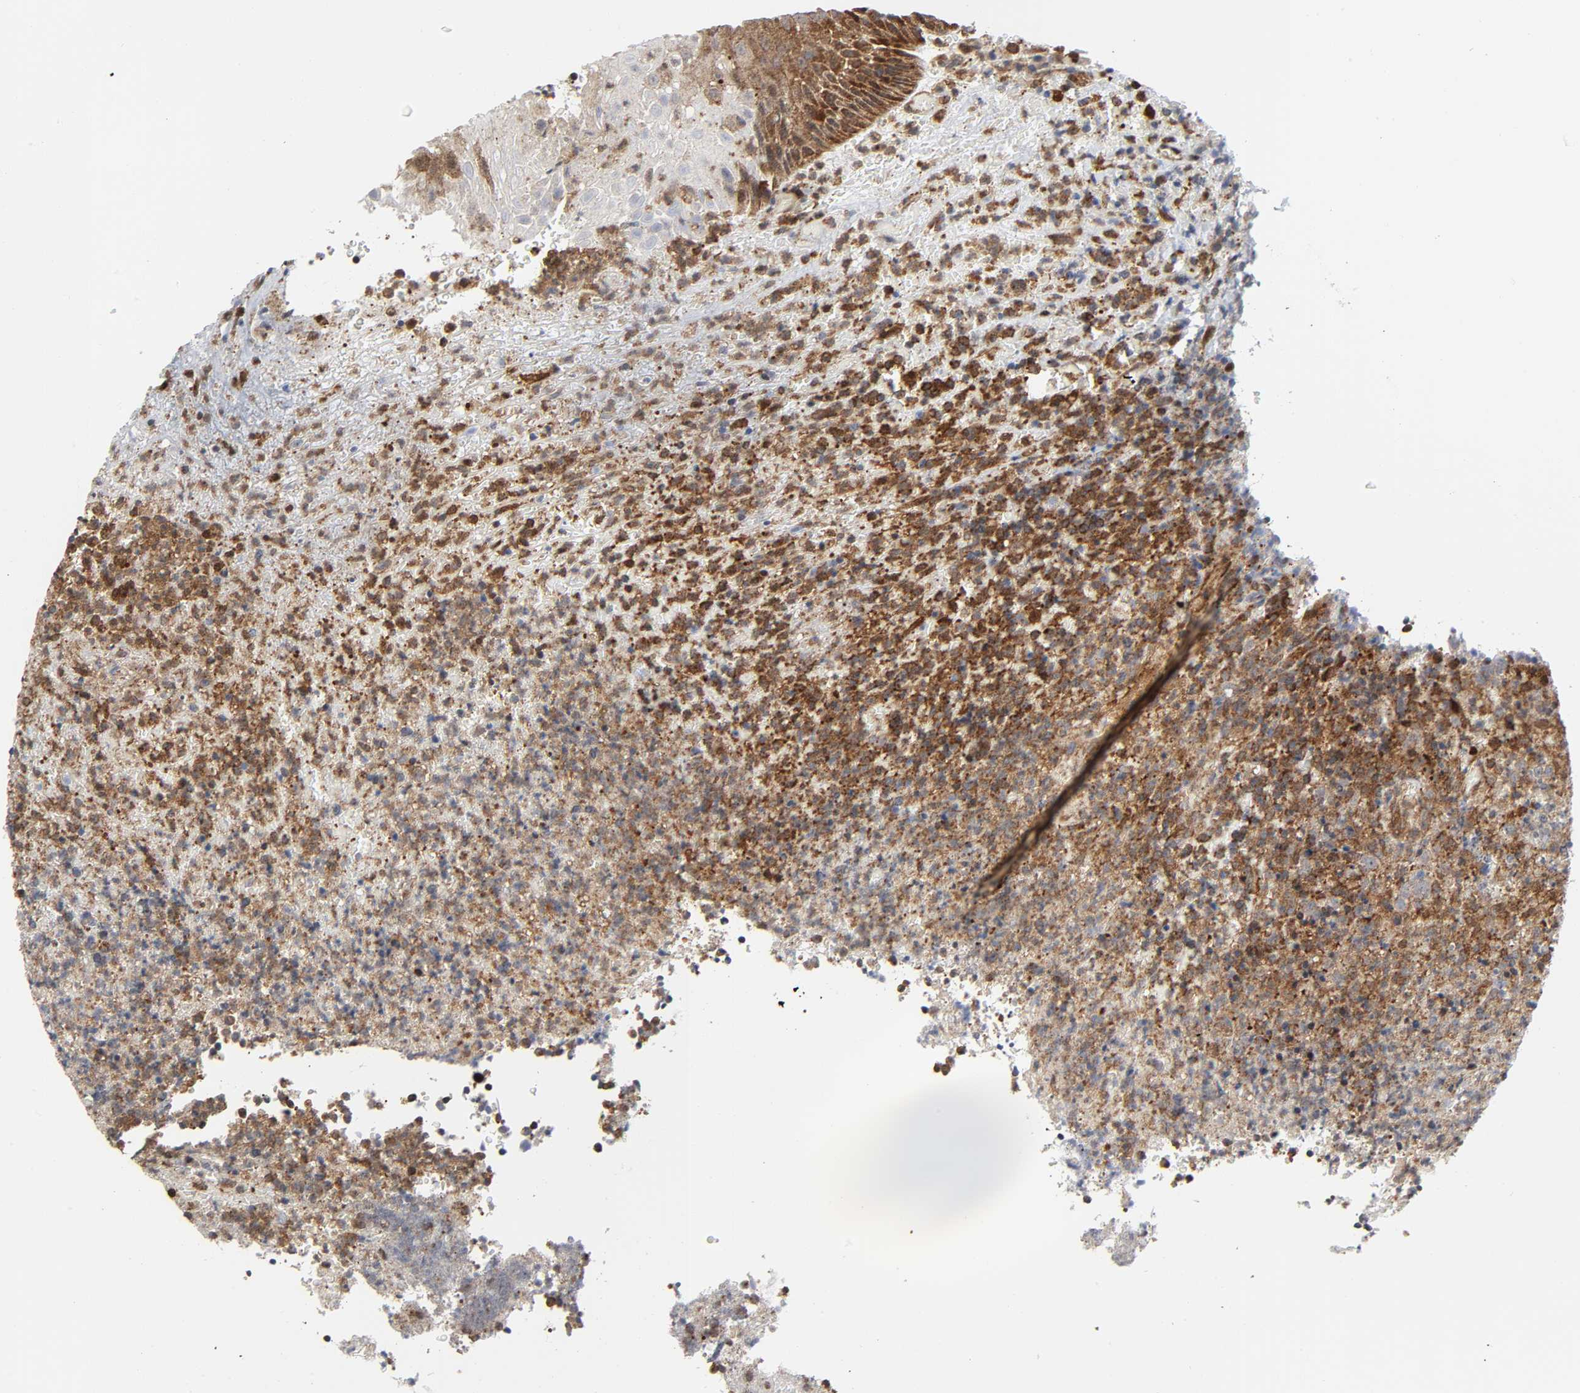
{"staining": {"intensity": "strong", "quantity": "25%-75%", "location": "cytoplasmic/membranous"}, "tissue": "lymphoma", "cell_type": "Tumor cells", "image_type": "cancer", "snomed": [{"axis": "morphology", "description": "Malignant lymphoma, non-Hodgkin's type, High grade"}, {"axis": "topography", "description": "Tonsil"}], "caption": "High-grade malignant lymphoma, non-Hodgkin's type stained for a protein (brown) displays strong cytoplasmic/membranous positive staining in approximately 25%-75% of tumor cells.", "gene": "MAPK1", "patient": {"sex": "female", "age": 36}}